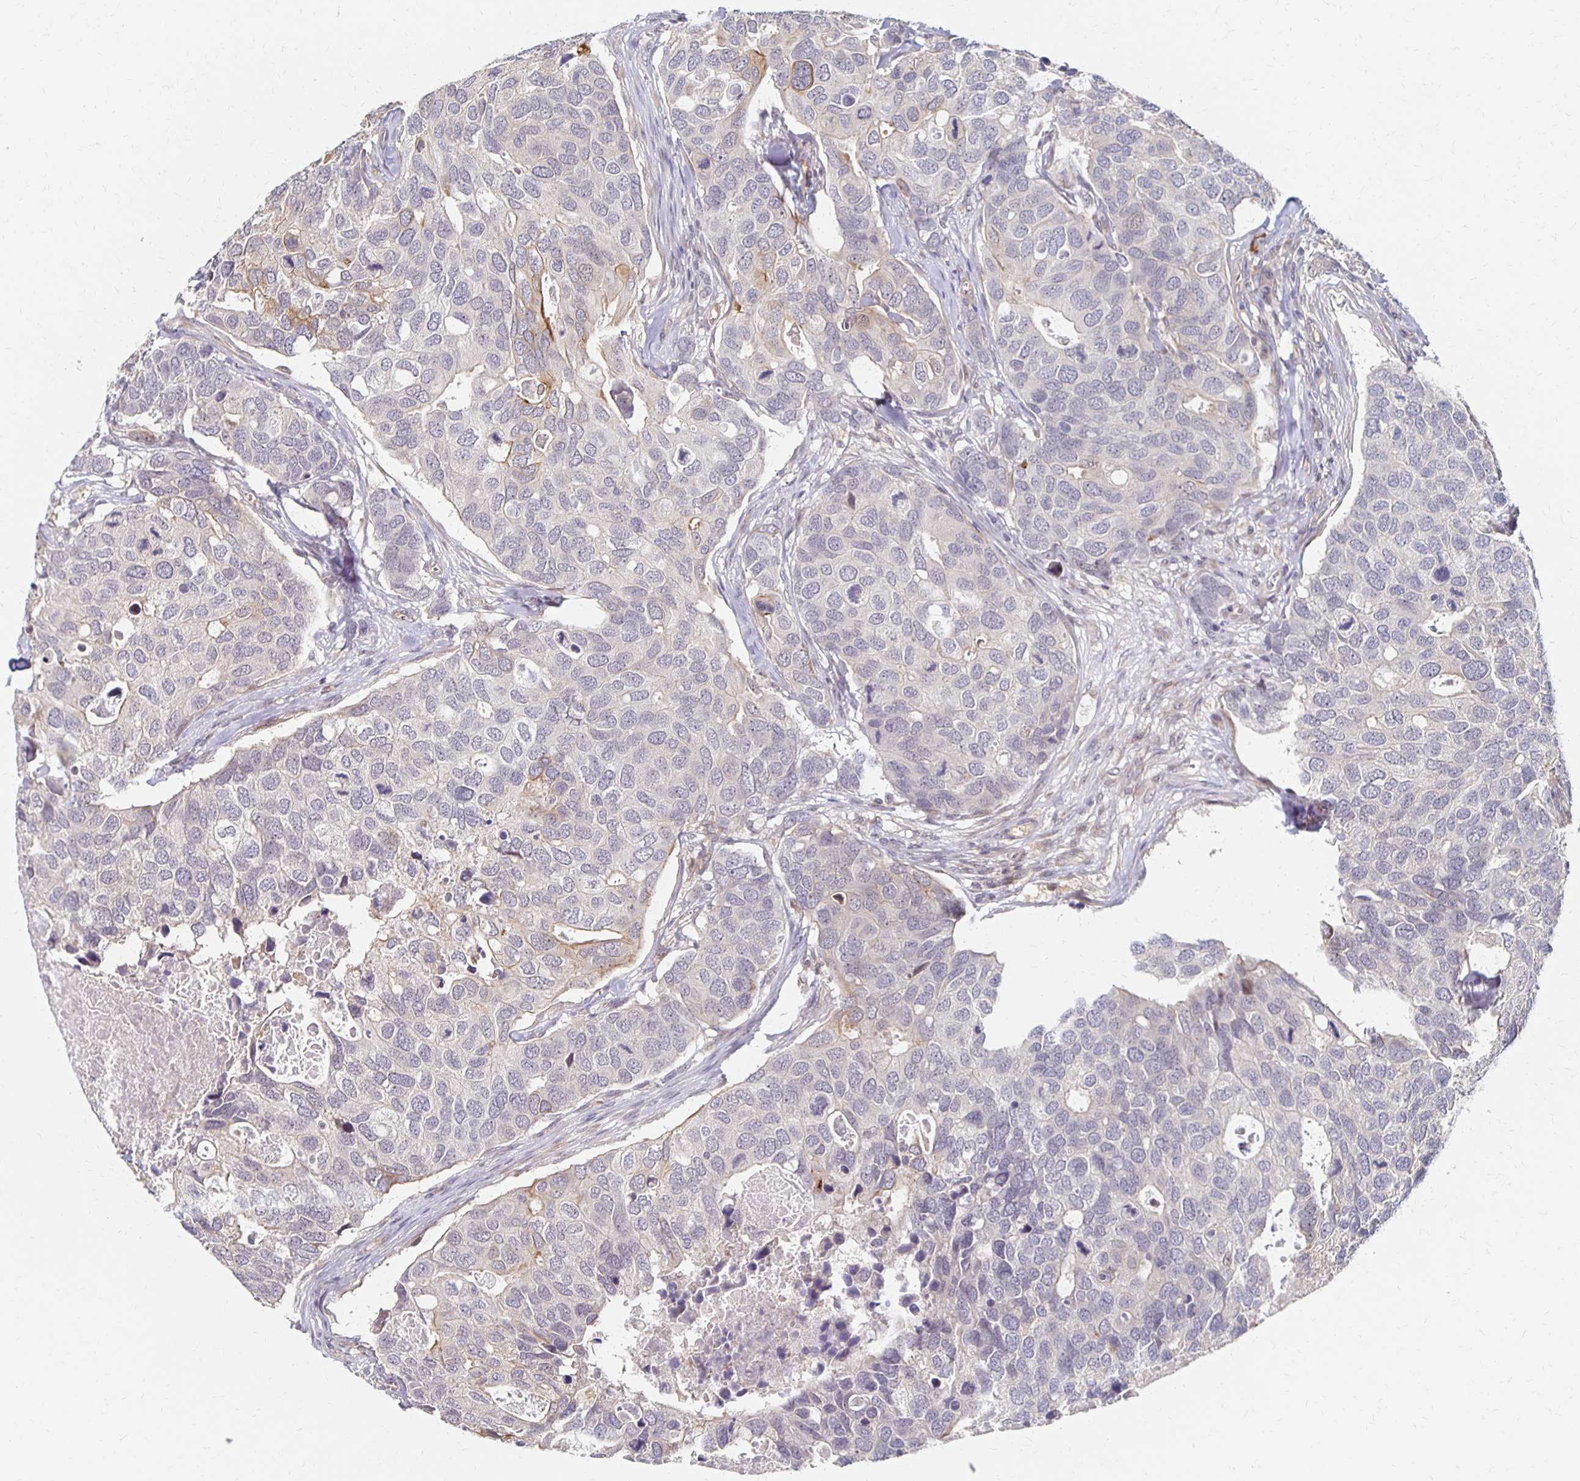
{"staining": {"intensity": "moderate", "quantity": "<25%", "location": "cytoplasmic/membranous"}, "tissue": "breast cancer", "cell_type": "Tumor cells", "image_type": "cancer", "snomed": [{"axis": "morphology", "description": "Duct carcinoma"}, {"axis": "topography", "description": "Breast"}], "caption": "Immunohistochemical staining of human breast intraductal carcinoma exhibits low levels of moderate cytoplasmic/membranous protein positivity in about <25% of tumor cells. (brown staining indicates protein expression, while blue staining denotes nuclei).", "gene": "PRKCB", "patient": {"sex": "female", "age": 83}}